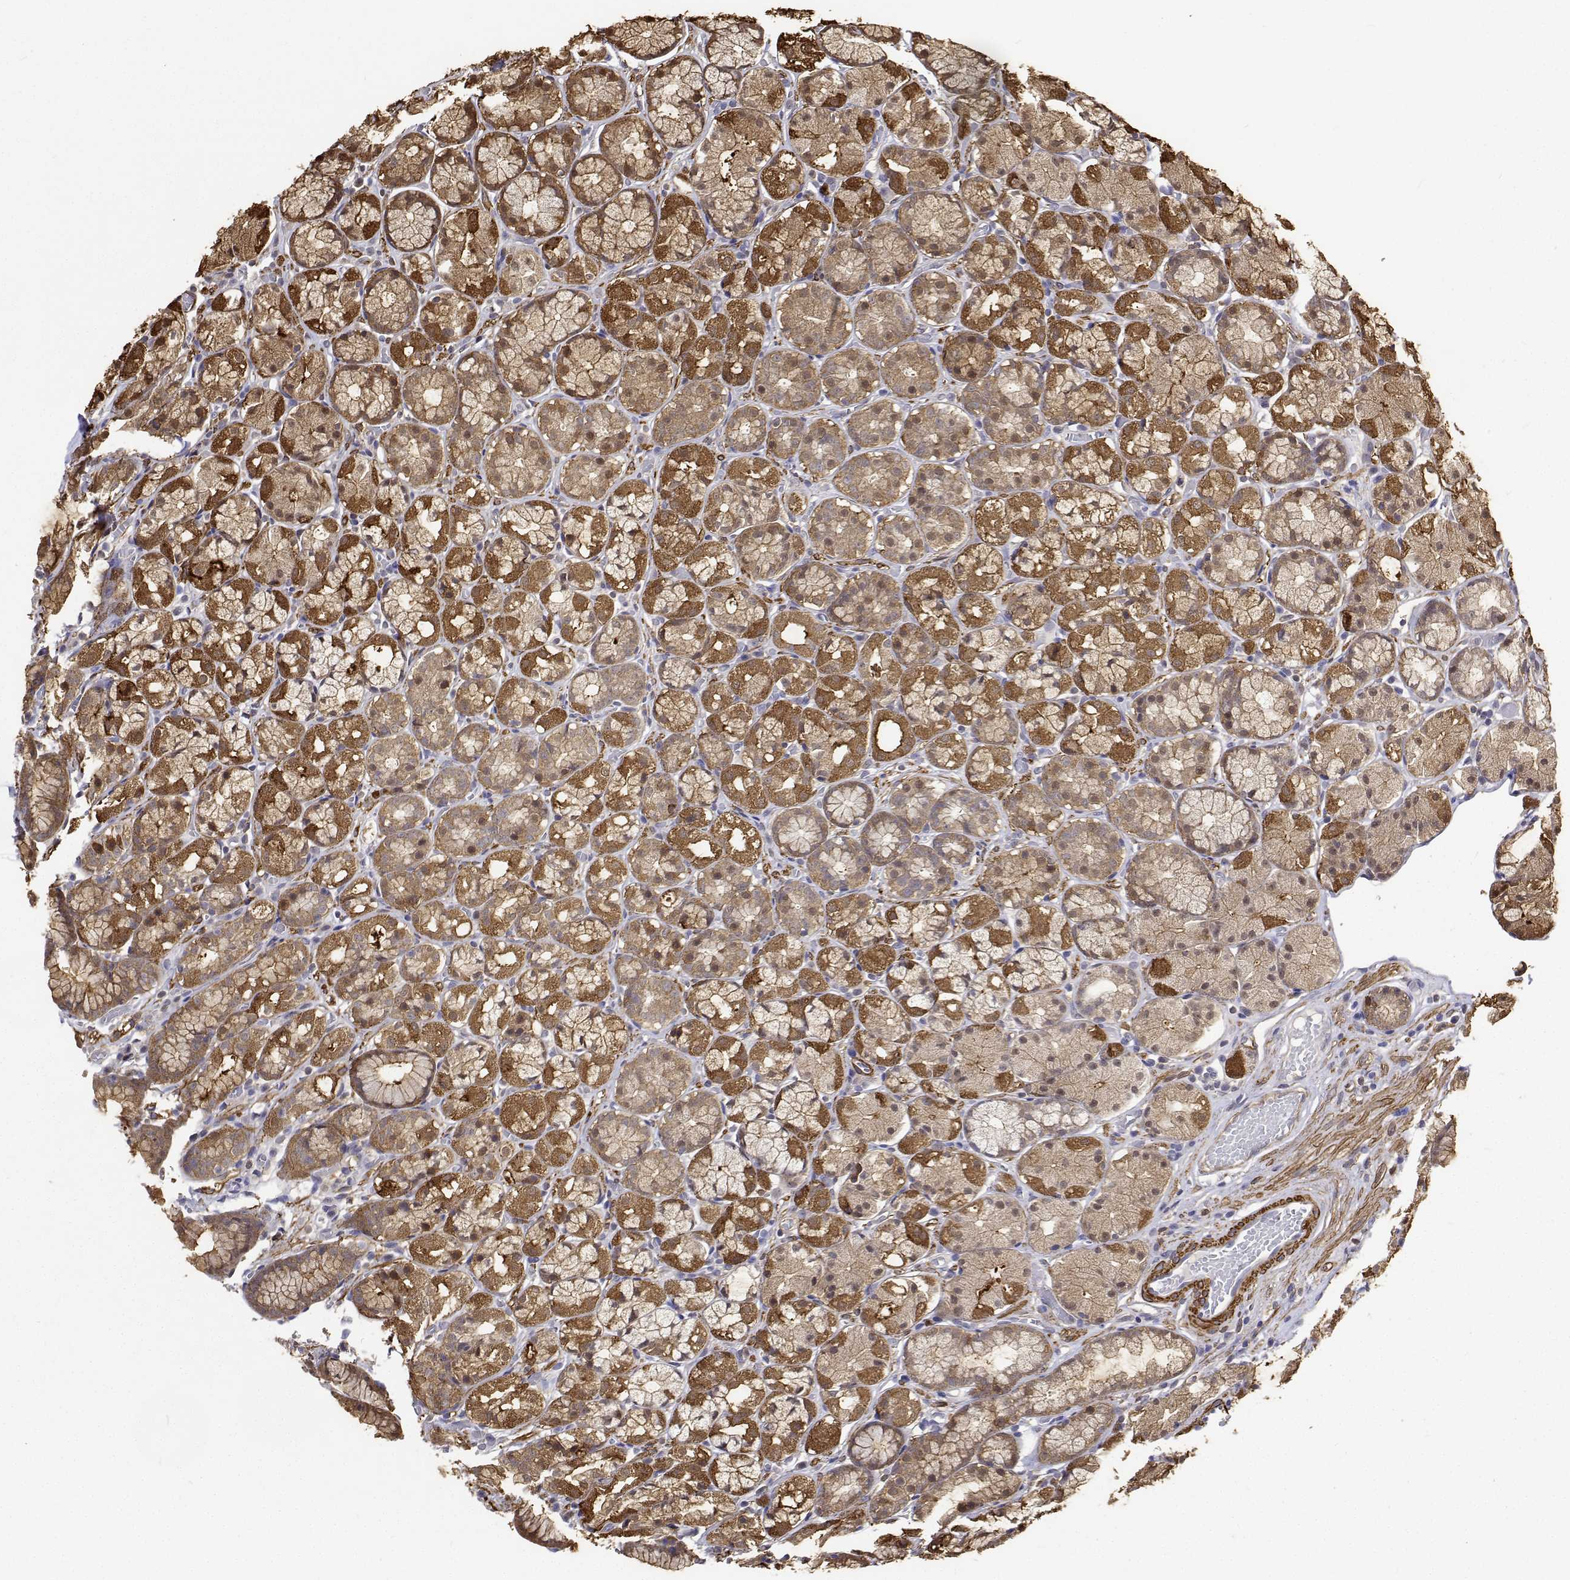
{"staining": {"intensity": "strong", "quantity": ">75%", "location": "cytoplasmic/membranous"}, "tissue": "stomach", "cell_type": "Glandular cells", "image_type": "normal", "snomed": [{"axis": "morphology", "description": "Normal tissue, NOS"}, {"axis": "topography", "description": "Smooth muscle"}, {"axis": "topography", "description": "Stomach"}], "caption": "Immunohistochemistry (IHC) image of normal stomach: stomach stained using IHC reveals high levels of strong protein expression localized specifically in the cytoplasmic/membranous of glandular cells, appearing as a cytoplasmic/membranous brown color.", "gene": "PCID2", "patient": {"sex": "male", "age": 70}}